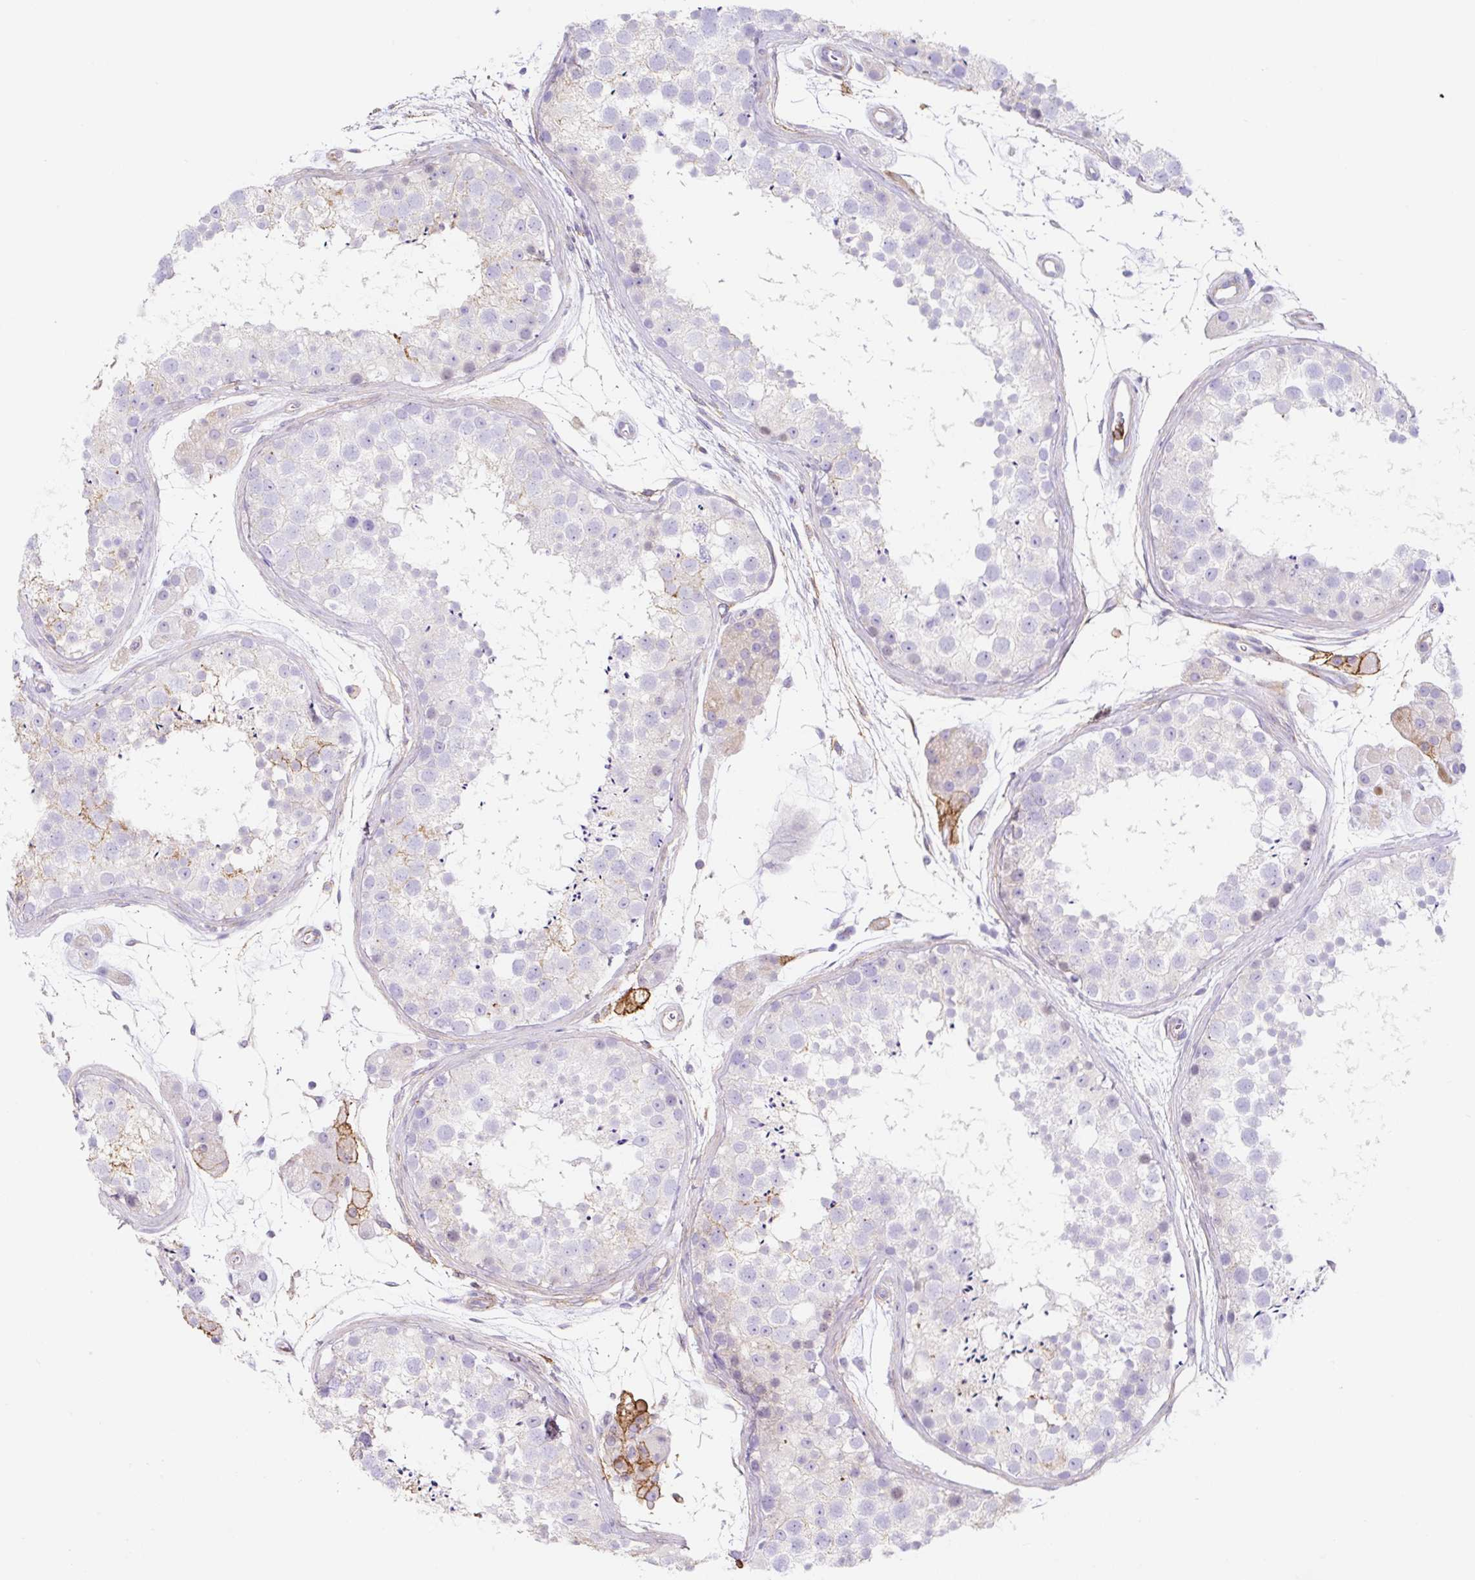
{"staining": {"intensity": "strong", "quantity": "<25%", "location": "cytoplasmic/membranous"}, "tissue": "testis", "cell_type": "Cells in seminiferous ducts", "image_type": "normal", "snomed": [{"axis": "morphology", "description": "Normal tissue, NOS"}, {"axis": "topography", "description": "Testis"}], "caption": "Benign testis demonstrates strong cytoplasmic/membranous staining in about <25% of cells in seminiferous ducts, visualized by immunohistochemistry.", "gene": "MTTP", "patient": {"sex": "male", "age": 41}}